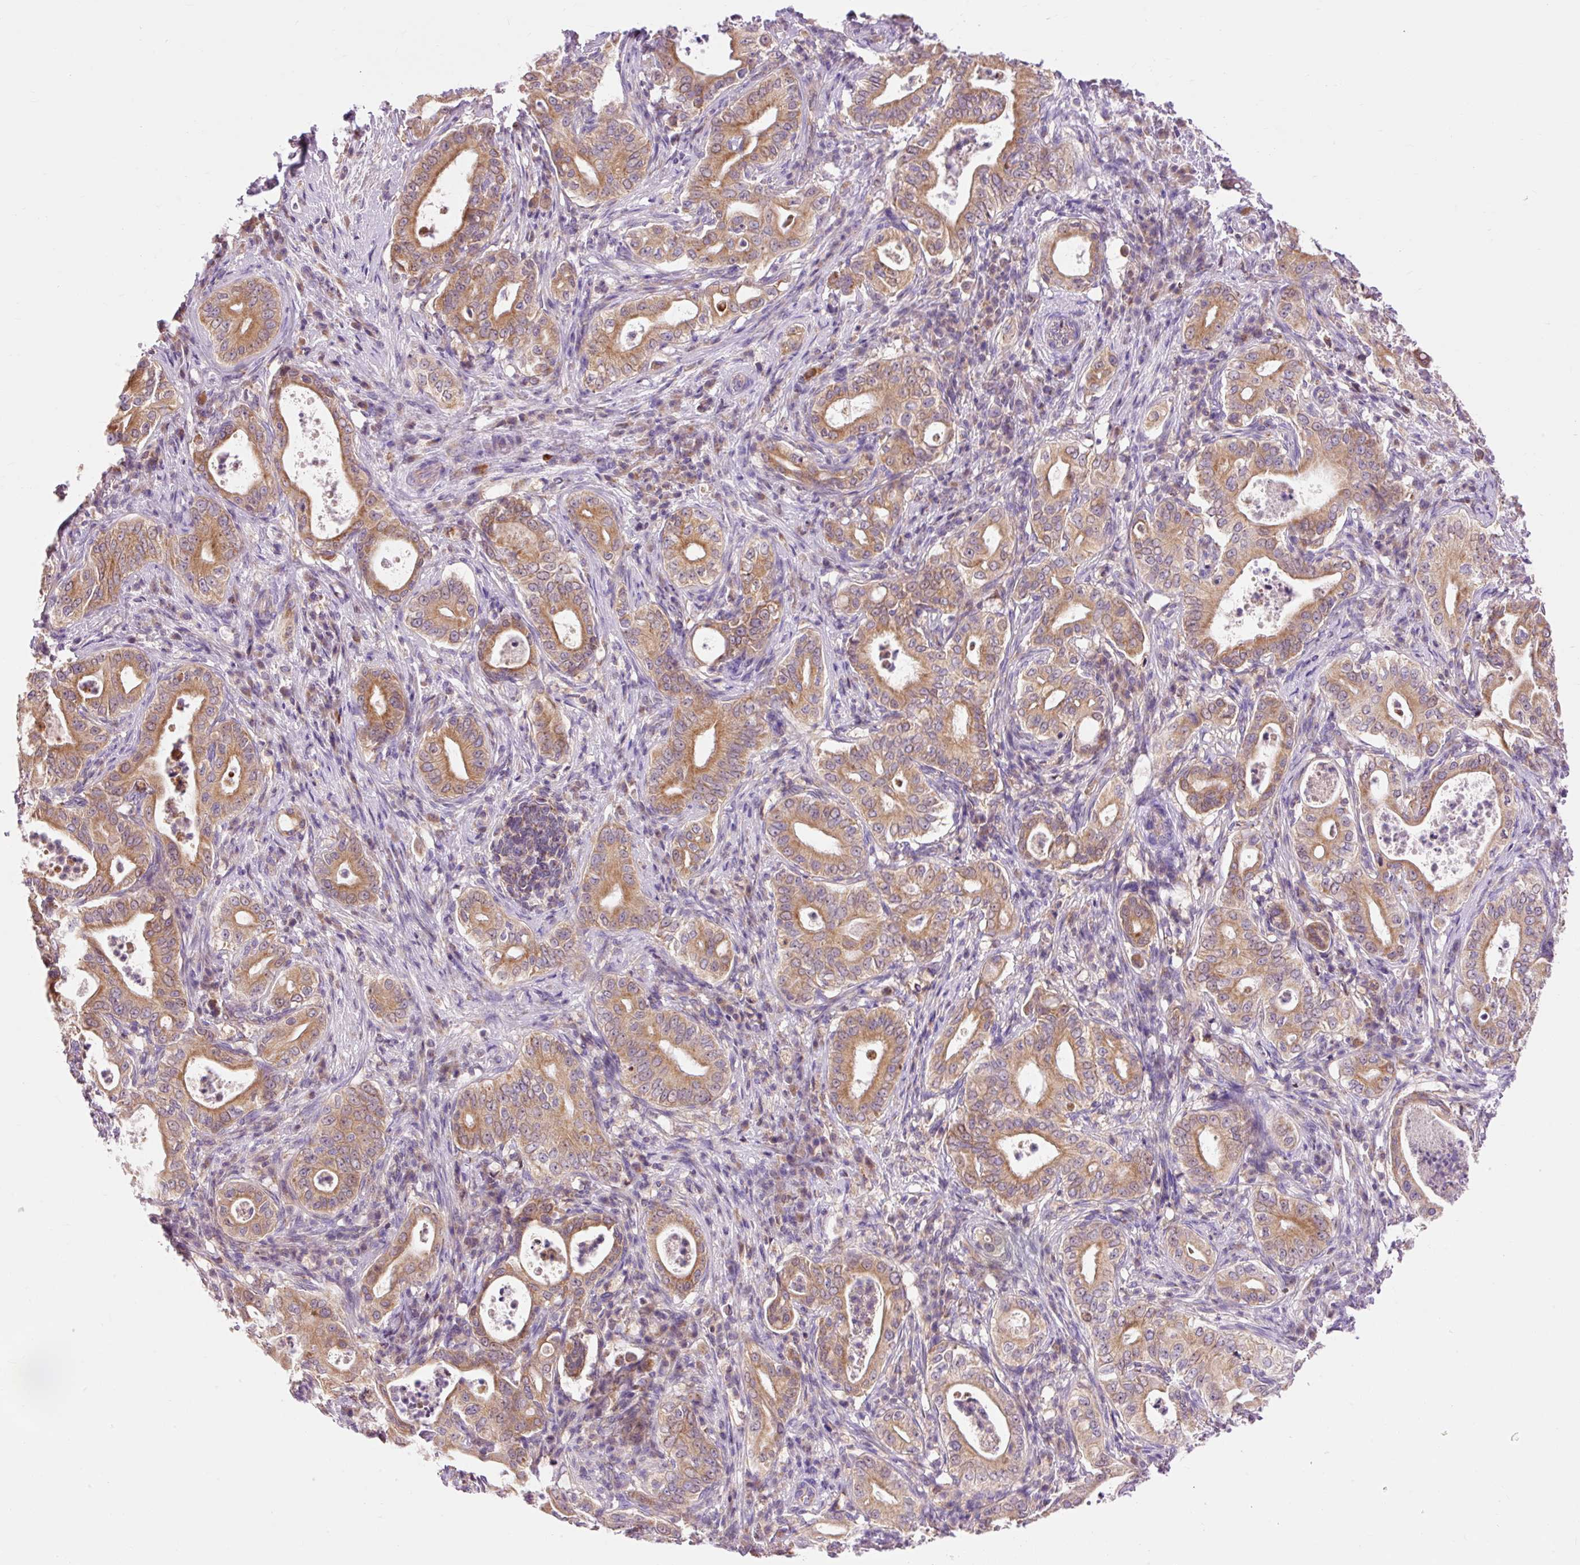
{"staining": {"intensity": "moderate", "quantity": ">75%", "location": "cytoplasmic/membranous"}, "tissue": "pancreatic cancer", "cell_type": "Tumor cells", "image_type": "cancer", "snomed": [{"axis": "morphology", "description": "Adenocarcinoma, NOS"}, {"axis": "topography", "description": "Pancreas"}], "caption": "Protein expression analysis of human pancreatic cancer (adenocarcinoma) reveals moderate cytoplasmic/membranous staining in about >75% of tumor cells.", "gene": "IMMT", "patient": {"sex": "male", "age": 71}}